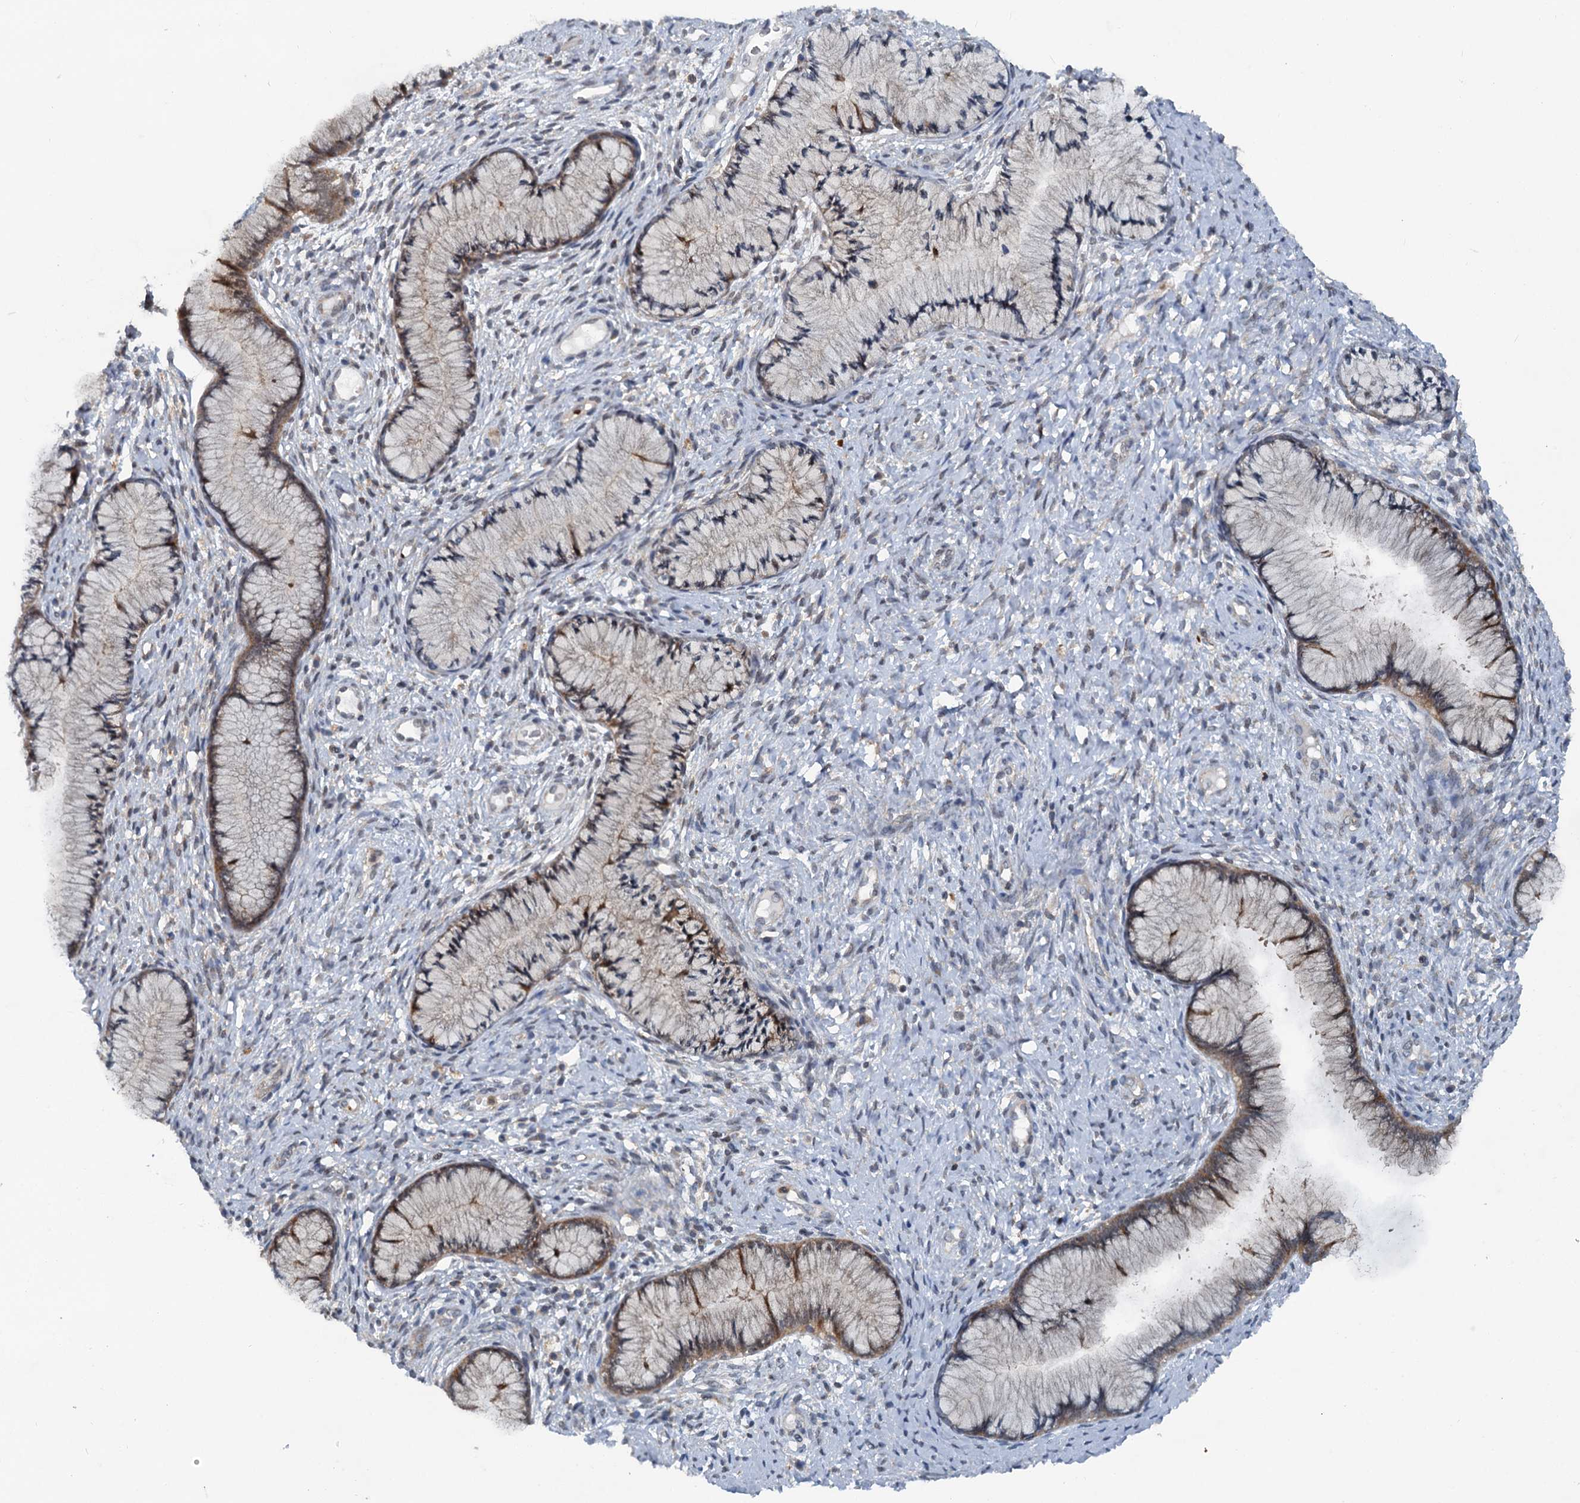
{"staining": {"intensity": "moderate", "quantity": "25%-75%", "location": "cytoplasmic/membranous"}, "tissue": "cervix", "cell_type": "Glandular cells", "image_type": "normal", "snomed": [{"axis": "morphology", "description": "Normal tissue, NOS"}, {"axis": "topography", "description": "Cervix"}], "caption": "Glandular cells show medium levels of moderate cytoplasmic/membranous positivity in approximately 25%-75% of cells in unremarkable cervix.", "gene": "GCLM", "patient": {"sex": "female", "age": 42}}